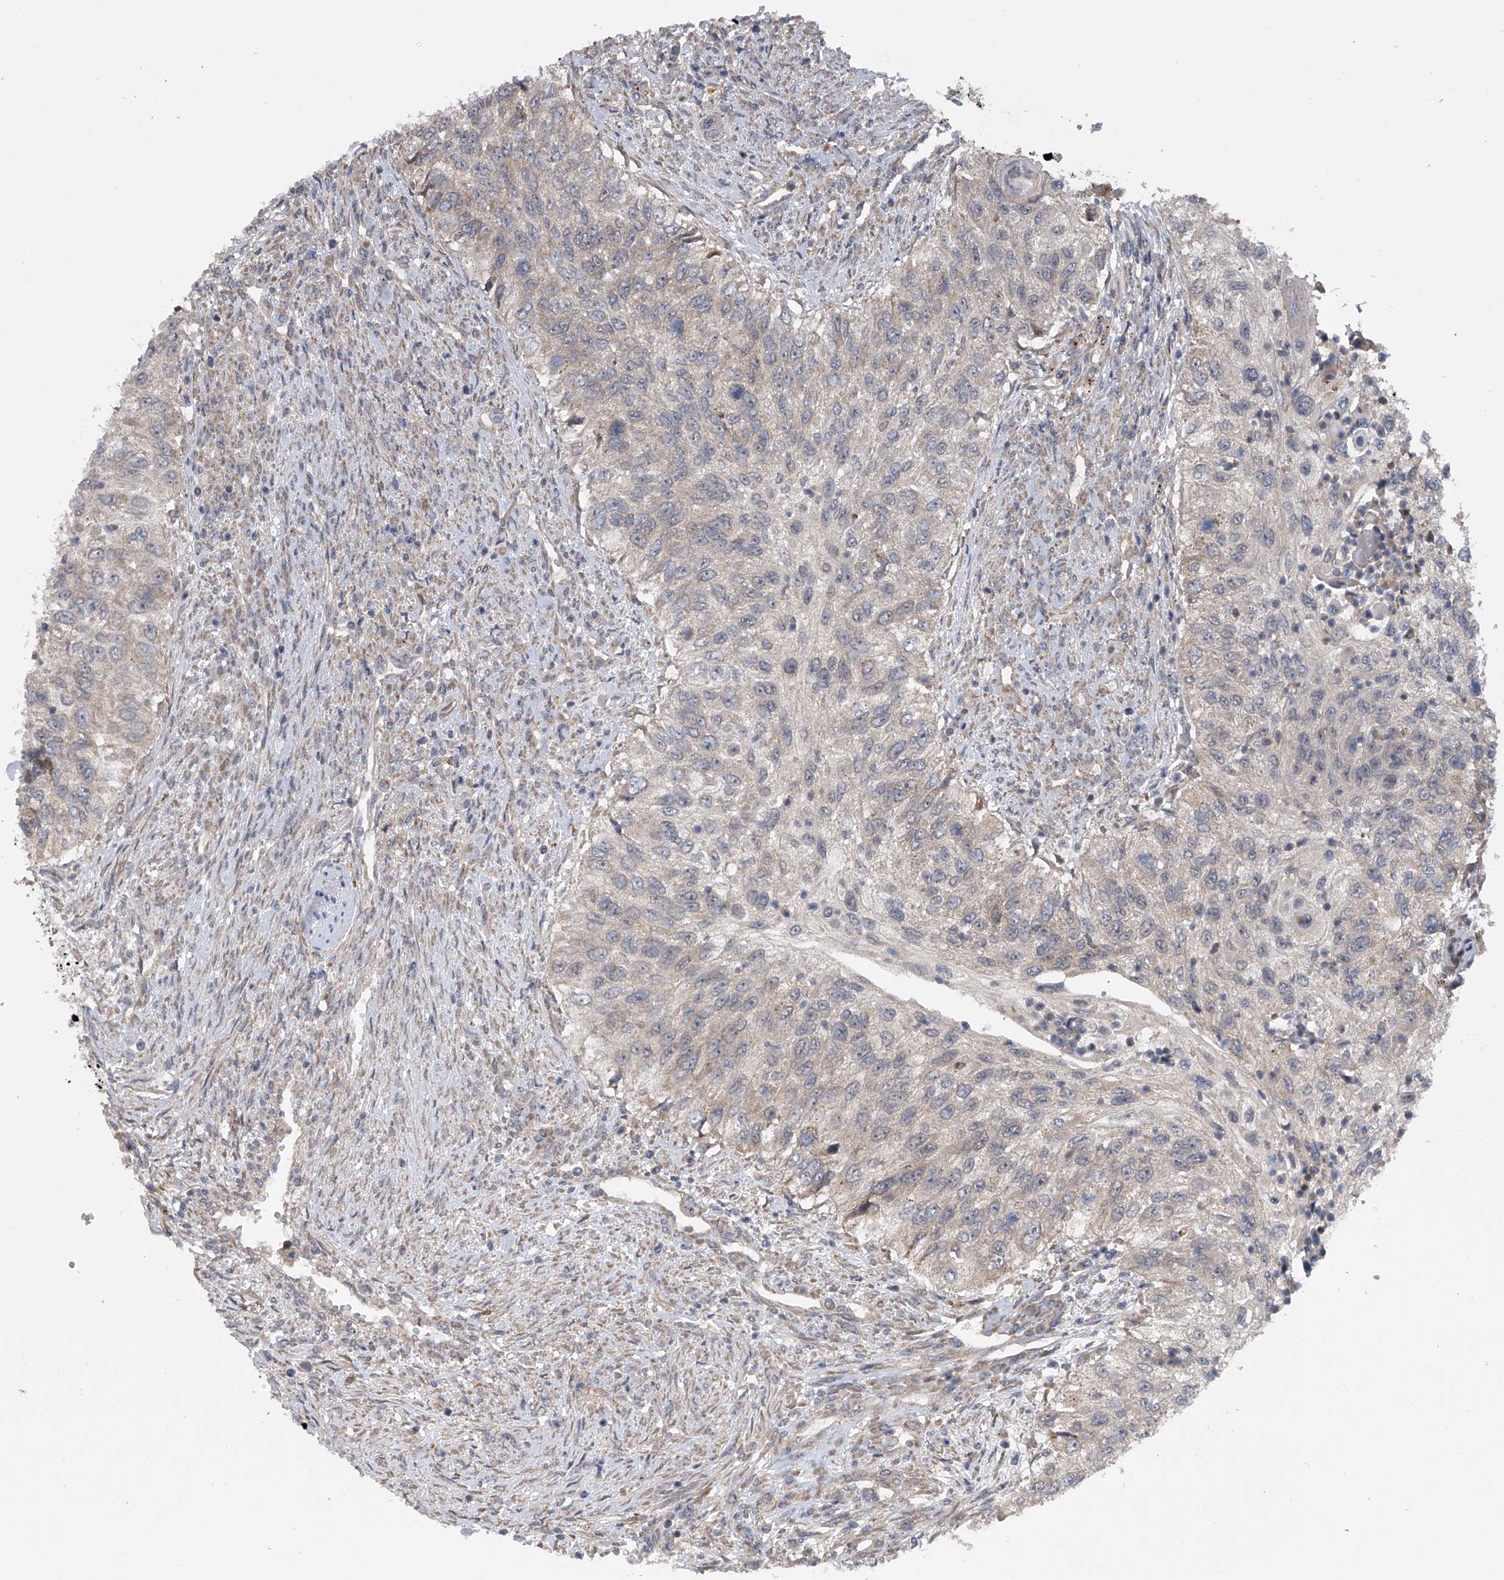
{"staining": {"intensity": "negative", "quantity": "none", "location": "none"}, "tissue": "urothelial cancer", "cell_type": "Tumor cells", "image_type": "cancer", "snomed": [{"axis": "morphology", "description": "Urothelial carcinoma, High grade"}, {"axis": "topography", "description": "Urinary bladder"}], "caption": "High power microscopy photomicrograph of an immunohistochemistry histopathology image of urothelial carcinoma (high-grade), revealing no significant positivity in tumor cells.", "gene": "GEMIN8", "patient": {"sex": "female", "age": 60}}